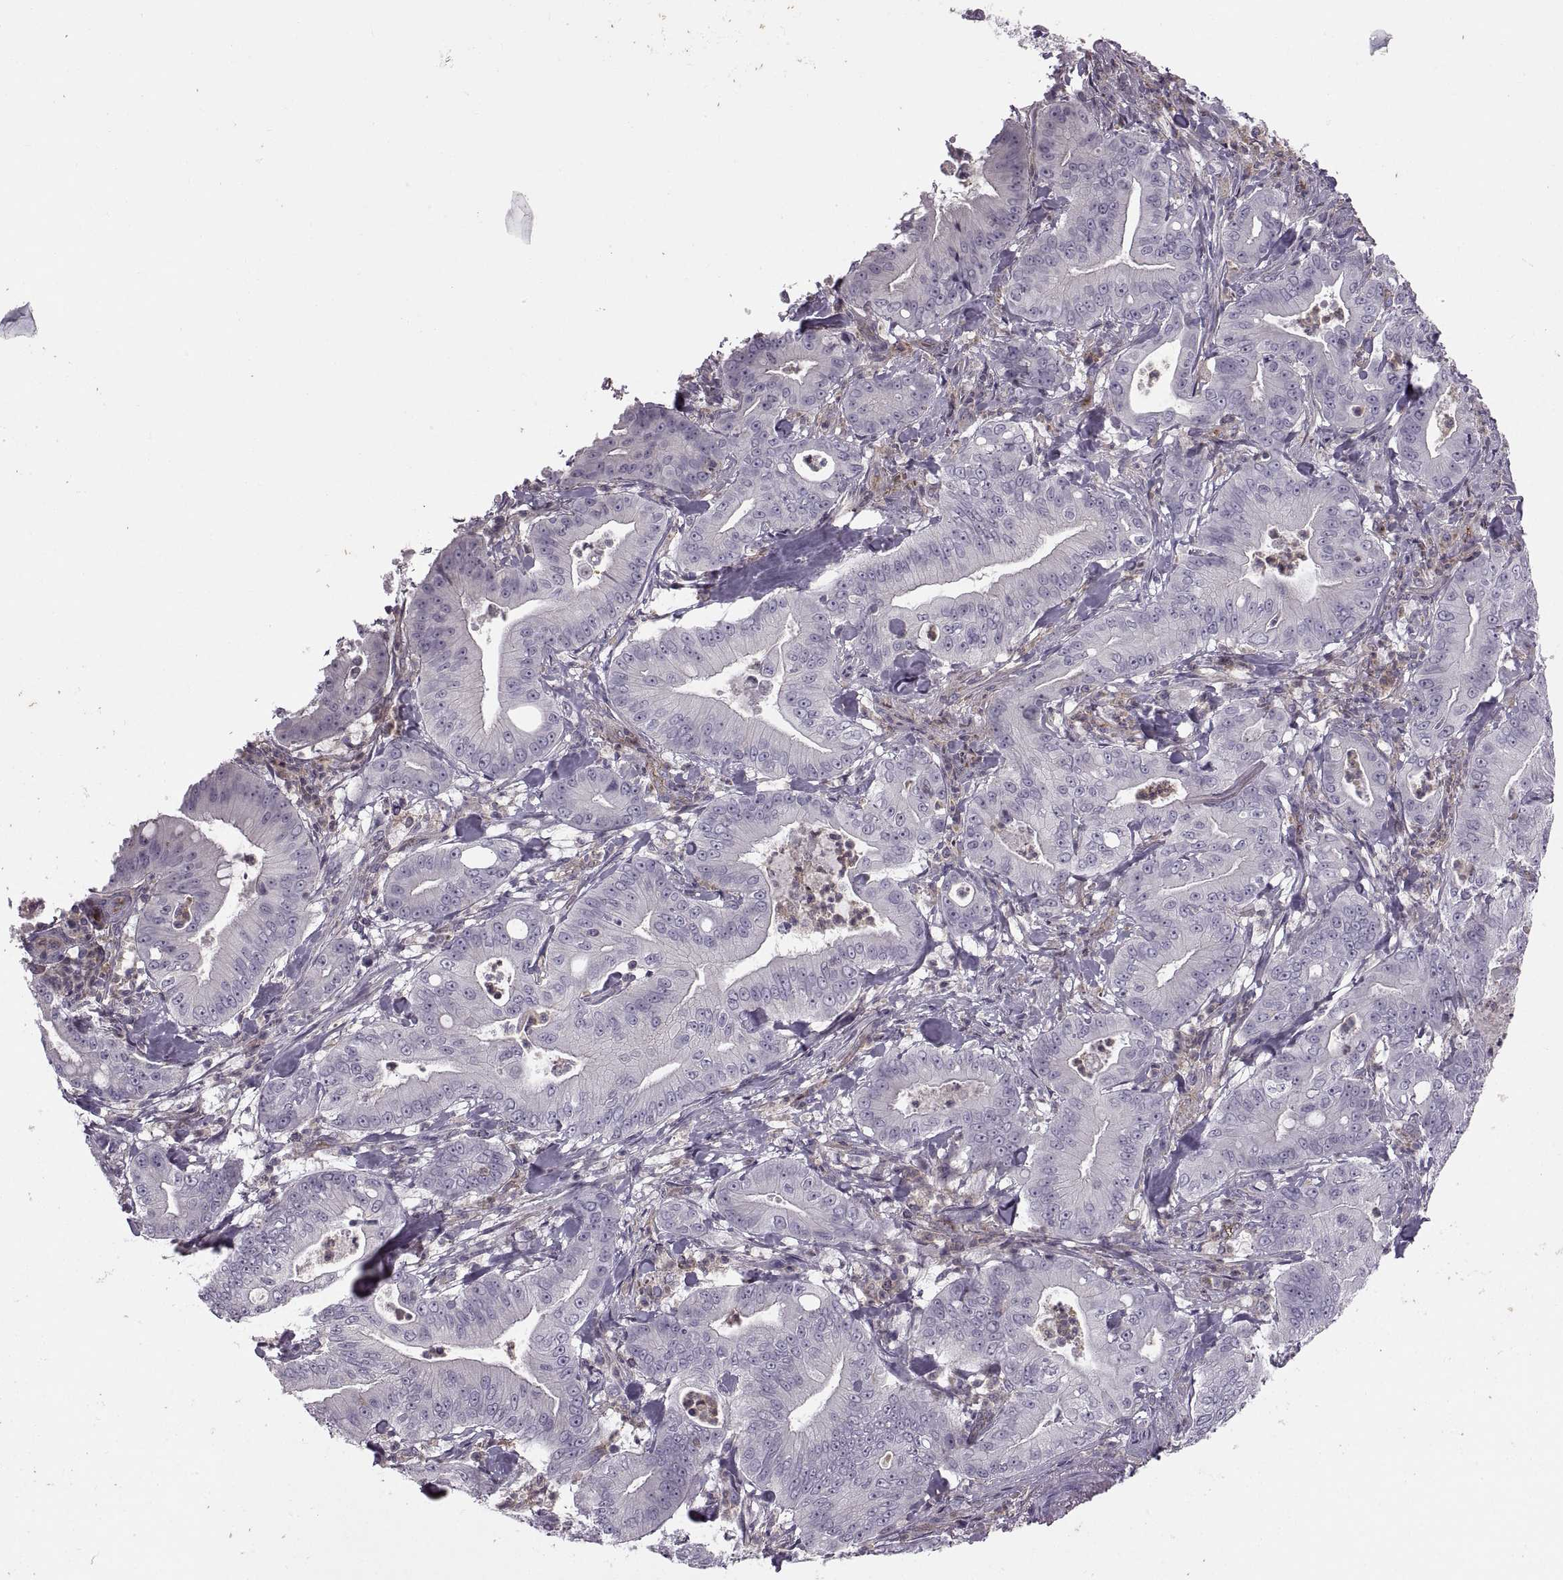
{"staining": {"intensity": "negative", "quantity": "none", "location": "none"}, "tissue": "pancreatic cancer", "cell_type": "Tumor cells", "image_type": "cancer", "snomed": [{"axis": "morphology", "description": "Adenocarcinoma, NOS"}, {"axis": "topography", "description": "Pancreas"}], "caption": "Human pancreatic adenocarcinoma stained for a protein using IHC demonstrates no staining in tumor cells.", "gene": "RALB", "patient": {"sex": "male", "age": 71}}